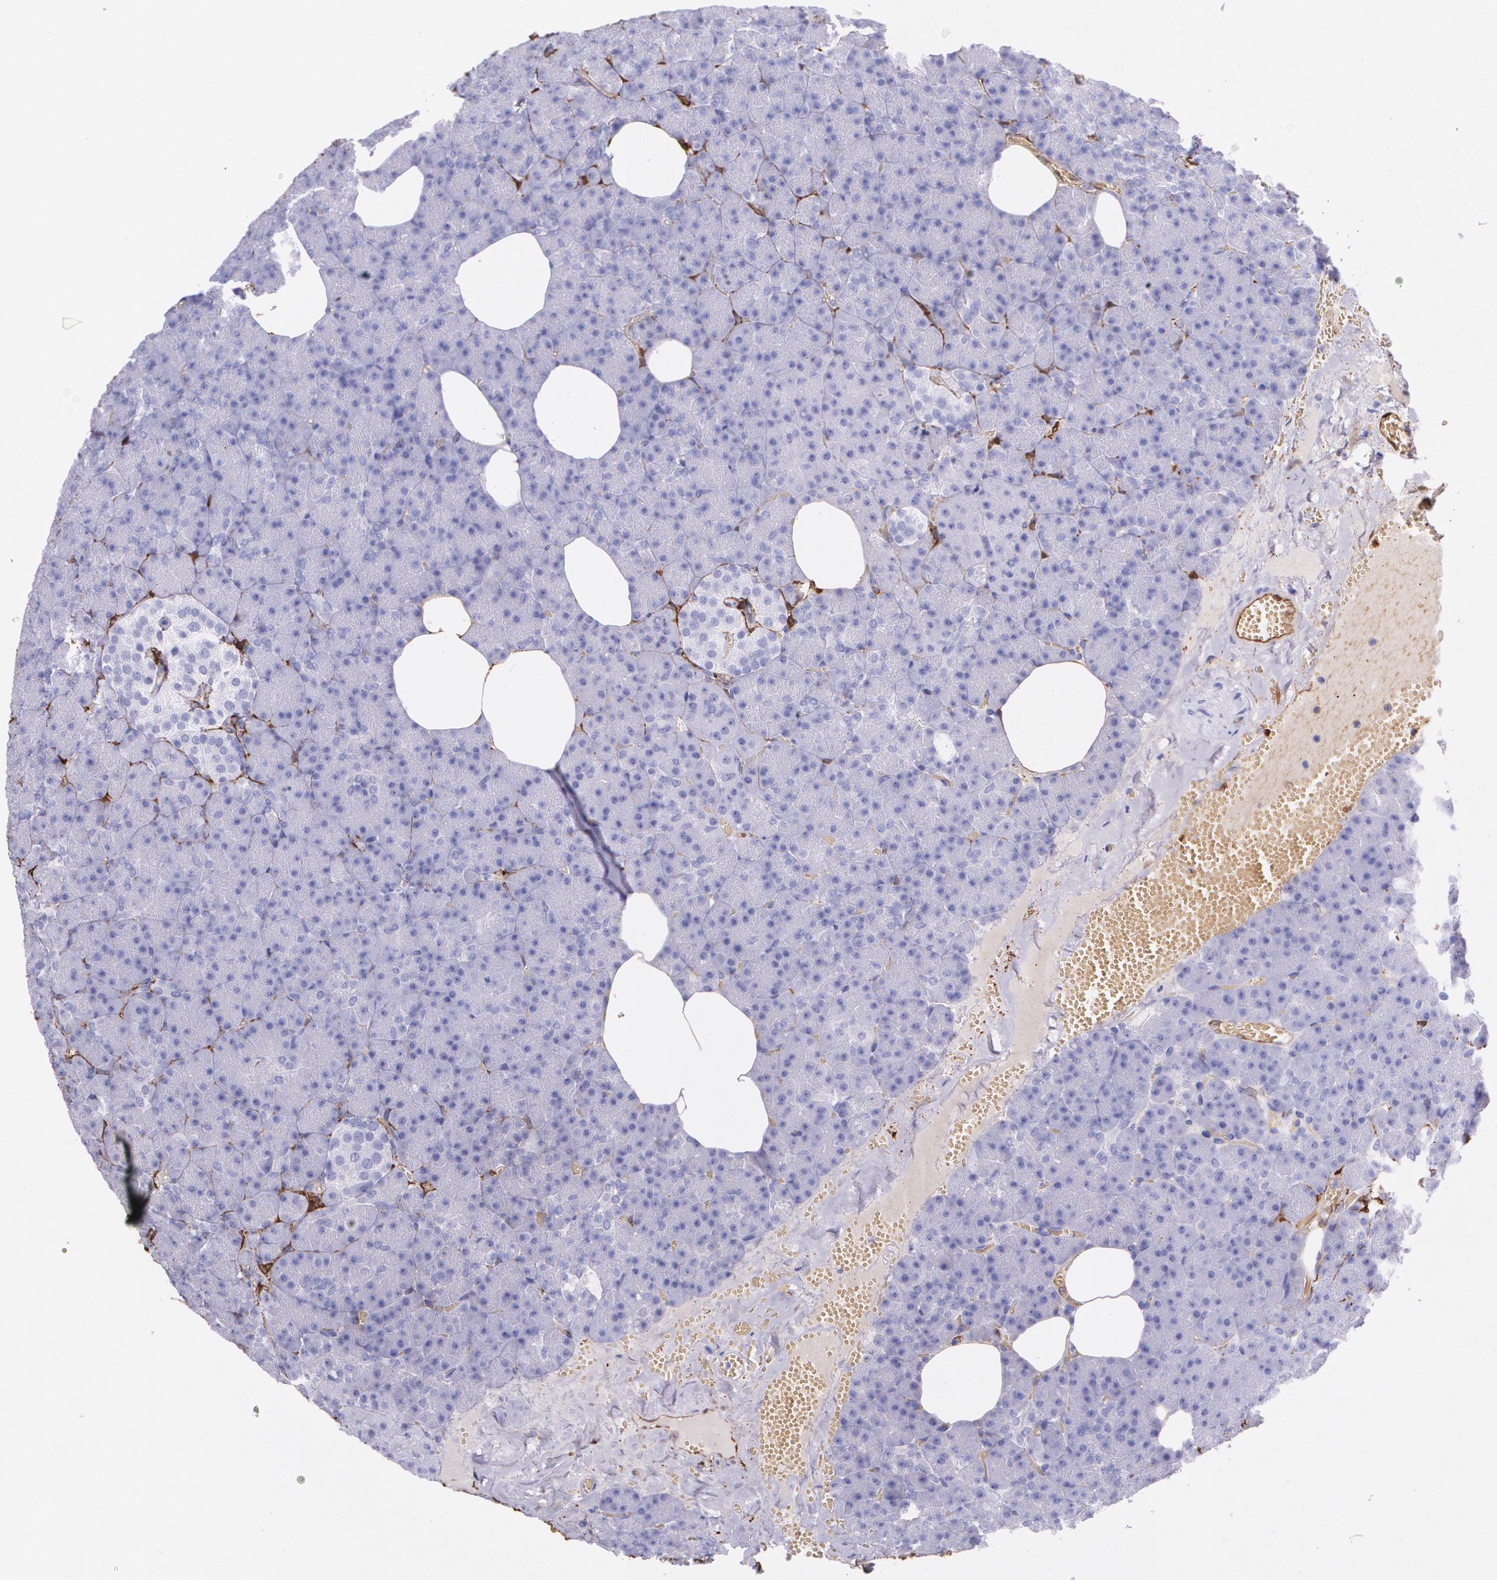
{"staining": {"intensity": "negative", "quantity": "none", "location": "none"}, "tissue": "pancreas", "cell_type": "Exocrine glandular cells", "image_type": "normal", "snomed": [{"axis": "morphology", "description": "Normal tissue, NOS"}, {"axis": "topography", "description": "Pancreas"}], "caption": "An image of pancreas stained for a protein exhibits no brown staining in exocrine glandular cells. (Stains: DAB (3,3'-diaminobenzidine) IHC with hematoxylin counter stain, Microscopy: brightfield microscopy at high magnification).", "gene": "MMP2", "patient": {"sex": "female", "age": 35}}